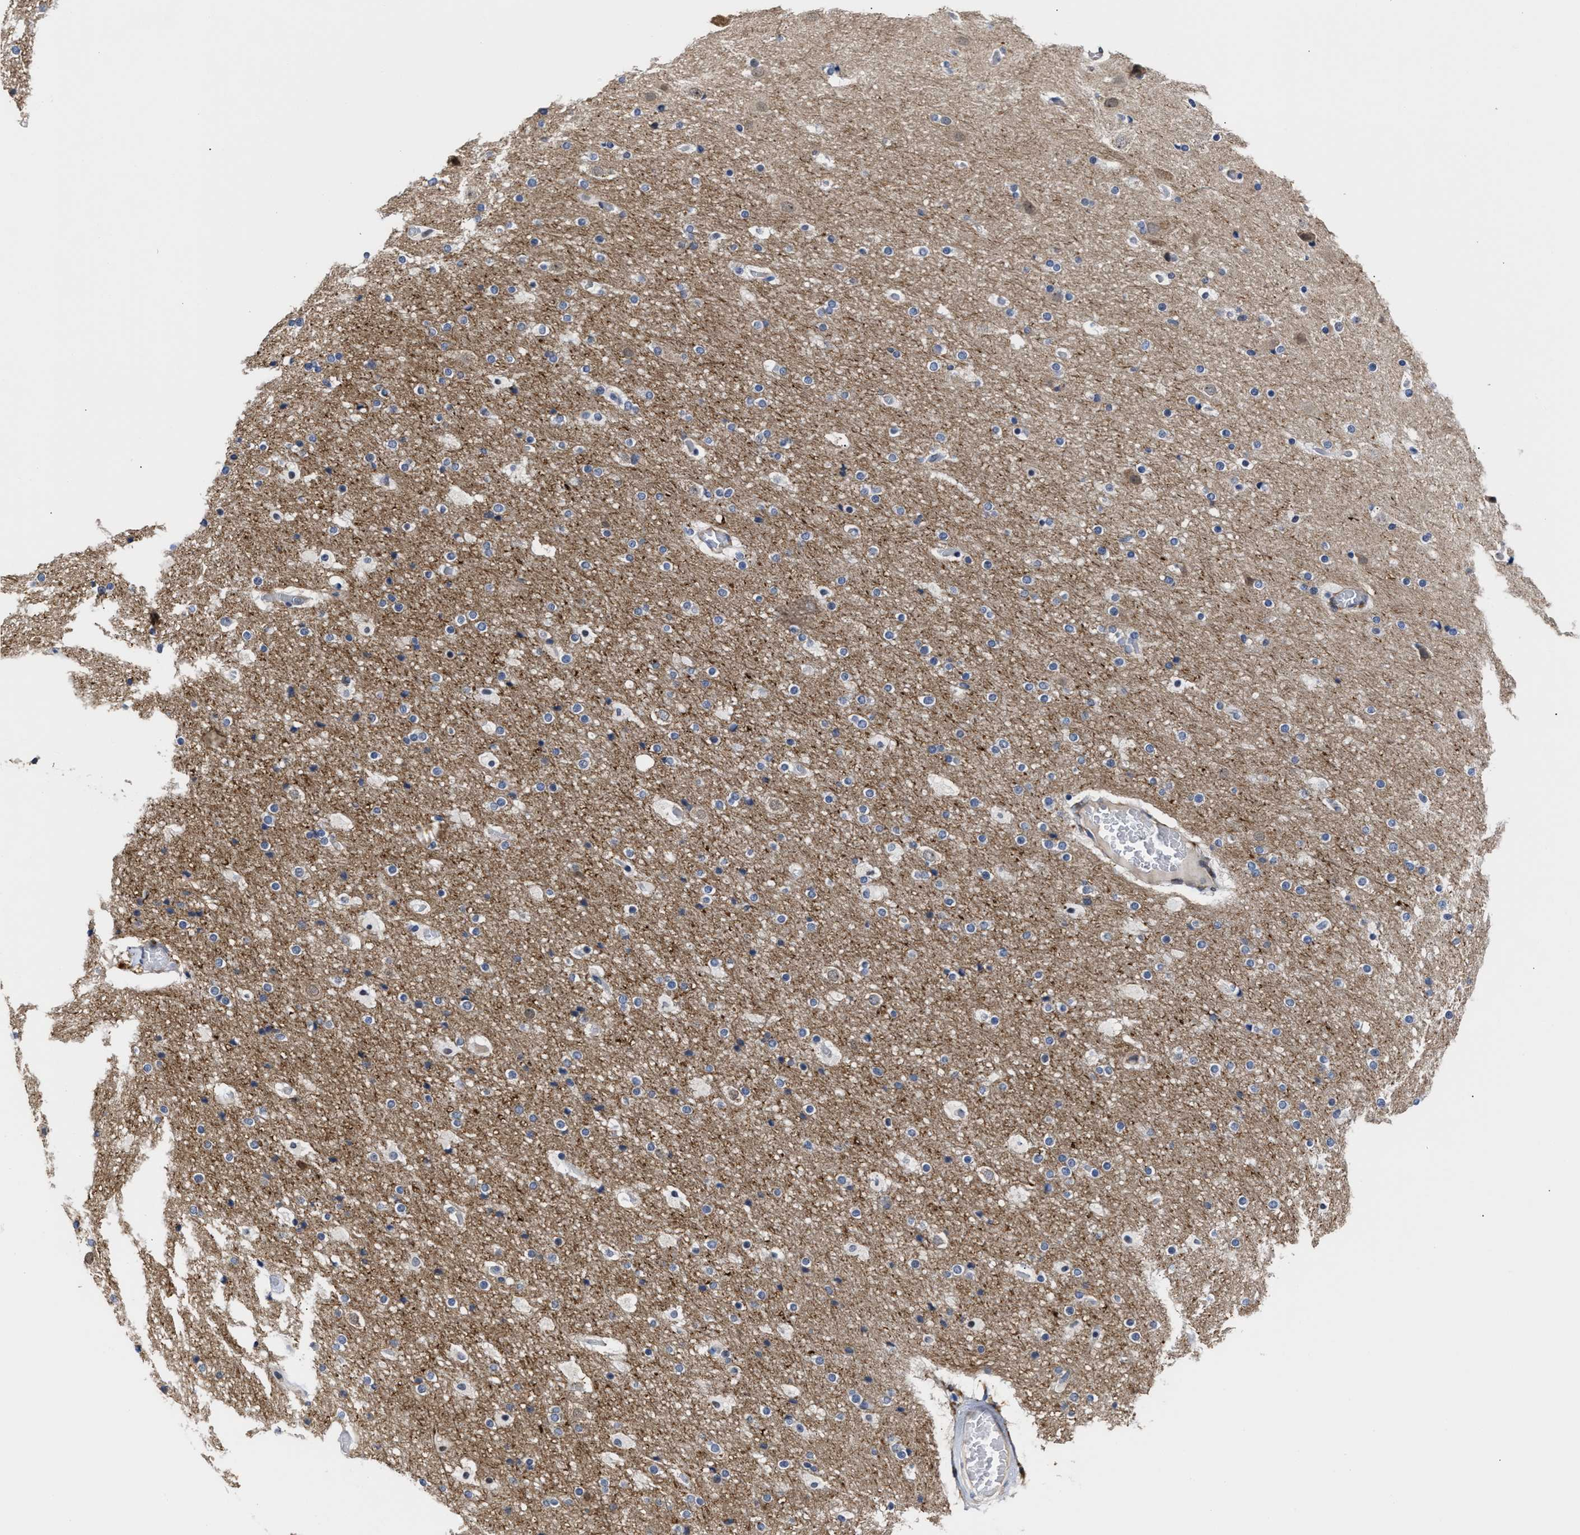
{"staining": {"intensity": "weak", "quantity": ">75%", "location": "cytoplasmic/membranous"}, "tissue": "cerebral cortex", "cell_type": "Endothelial cells", "image_type": "normal", "snomed": [{"axis": "morphology", "description": "Normal tissue, NOS"}, {"axis": "topography", "description": "Cerebral cortex"}], "caption": "High-power microscopy captured an IHC photomicrograph of unremarkable cerebral cortex, revealing weak cytoplasmic/membranous expression in about >75% of endothelial cells. (DAB = brown stain, brightfield microscopy at high magnification).", "gene": "AHNAK2", "patient": {"sex": "male", "age": 57}}